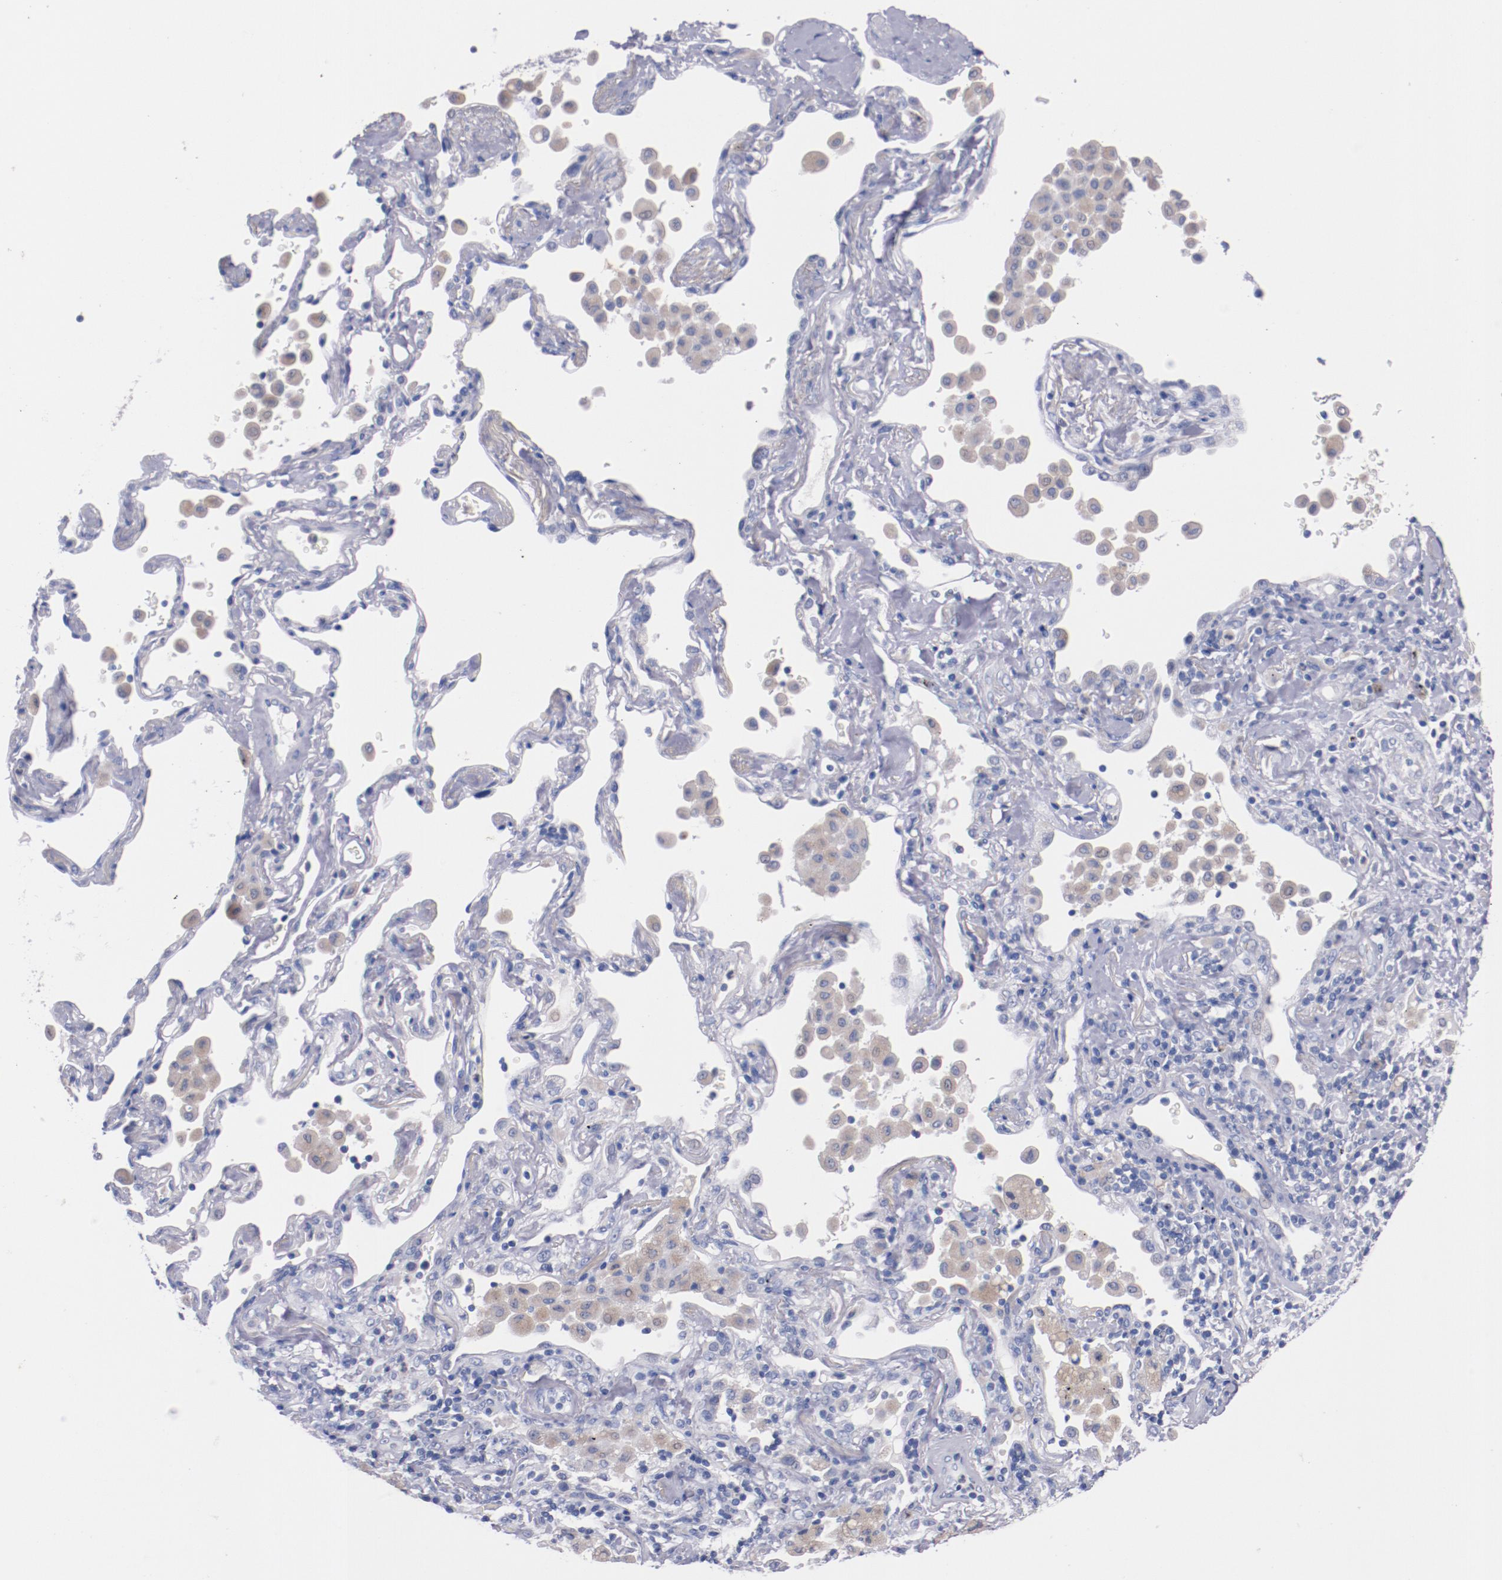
{"staining": {"intensity": "negative", "quantity": "none", "location": "none"}, "tissue": "lung cancer", "cell_type": "Tumor cells", "image_type": "cancer", "snomed": [{"axis": "morphology", "description": "Squamous cell carcinoma, NOS"}, {"axis": "topography", "description": "Lung"}], "caption": "There is no significant staining in tumor cells of squamous cell carcinoma (lung).", "gene": "CNTNAP2", "patient": {"sex": "female", "age": 67}}